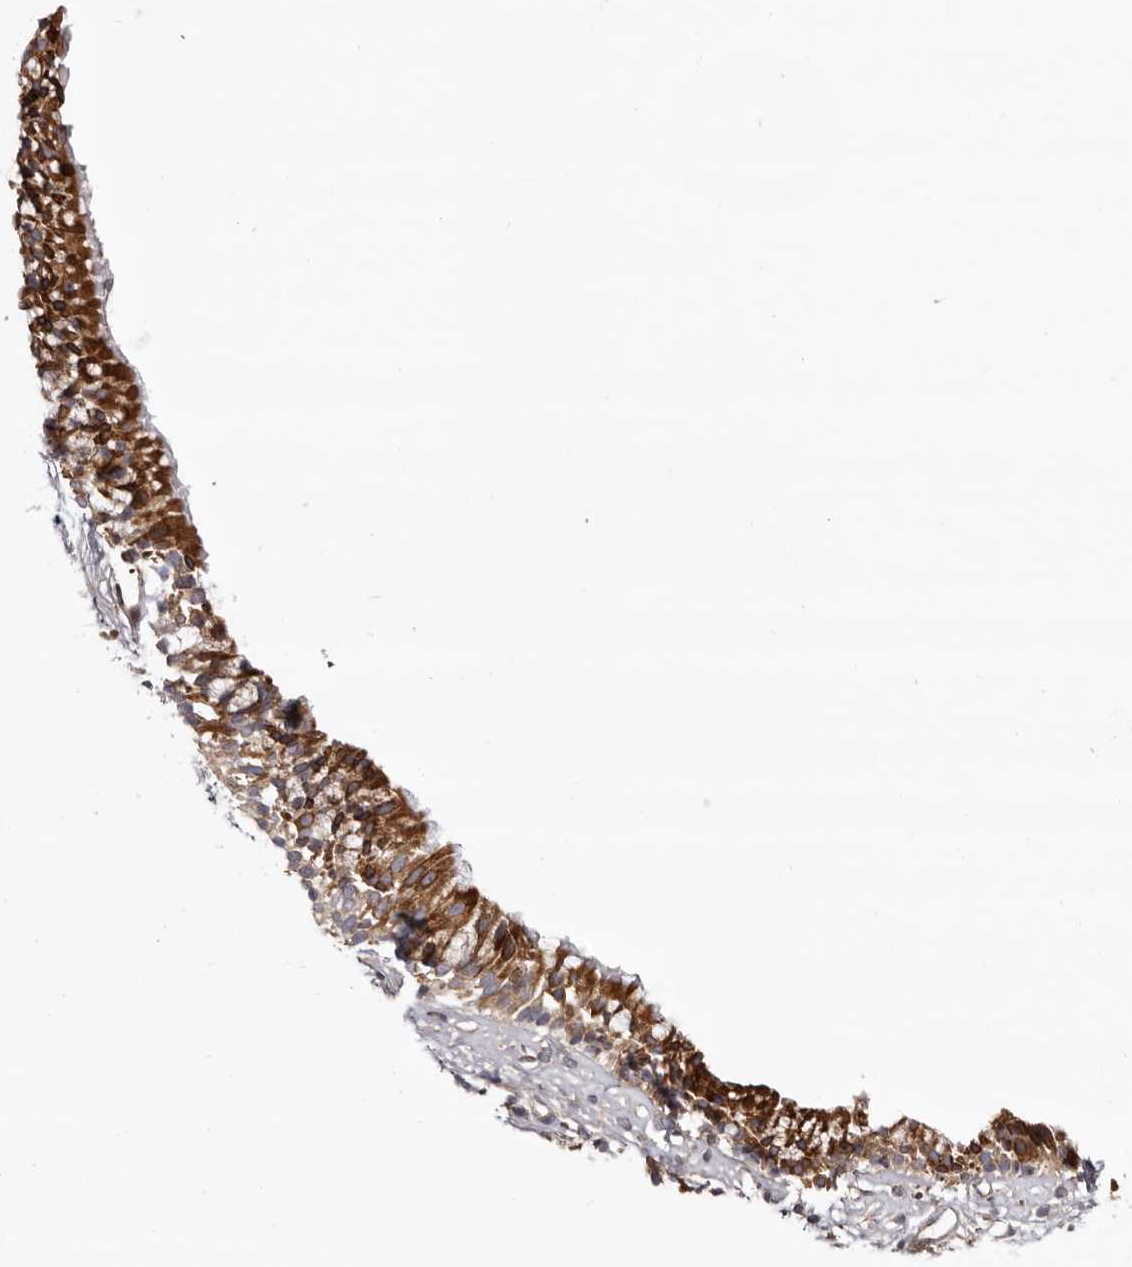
{"staining": {"intensity": "strong", "quantity": ">75%", "location": "cytoplasmic/membranous"}, "tissue": "nasopharynx", "cell_type": "Respiratory epithelial cells", "image_type": "normal", "snomed": [{"axis": "morphology", "description": "Normal tissue, NOS"}, {"axis": "morphology", "description": "Inflammation, NOS"}, {"axis": "topography", "description": "Nasopharynx"}], "caption": "Strong cytoplasmic/membranous staining is present in approximately >75% of respiratory epithelial cells in normal nasopharynx.", "gene": "C4orf3", "patient": {"sex": "female", "age": 19}}